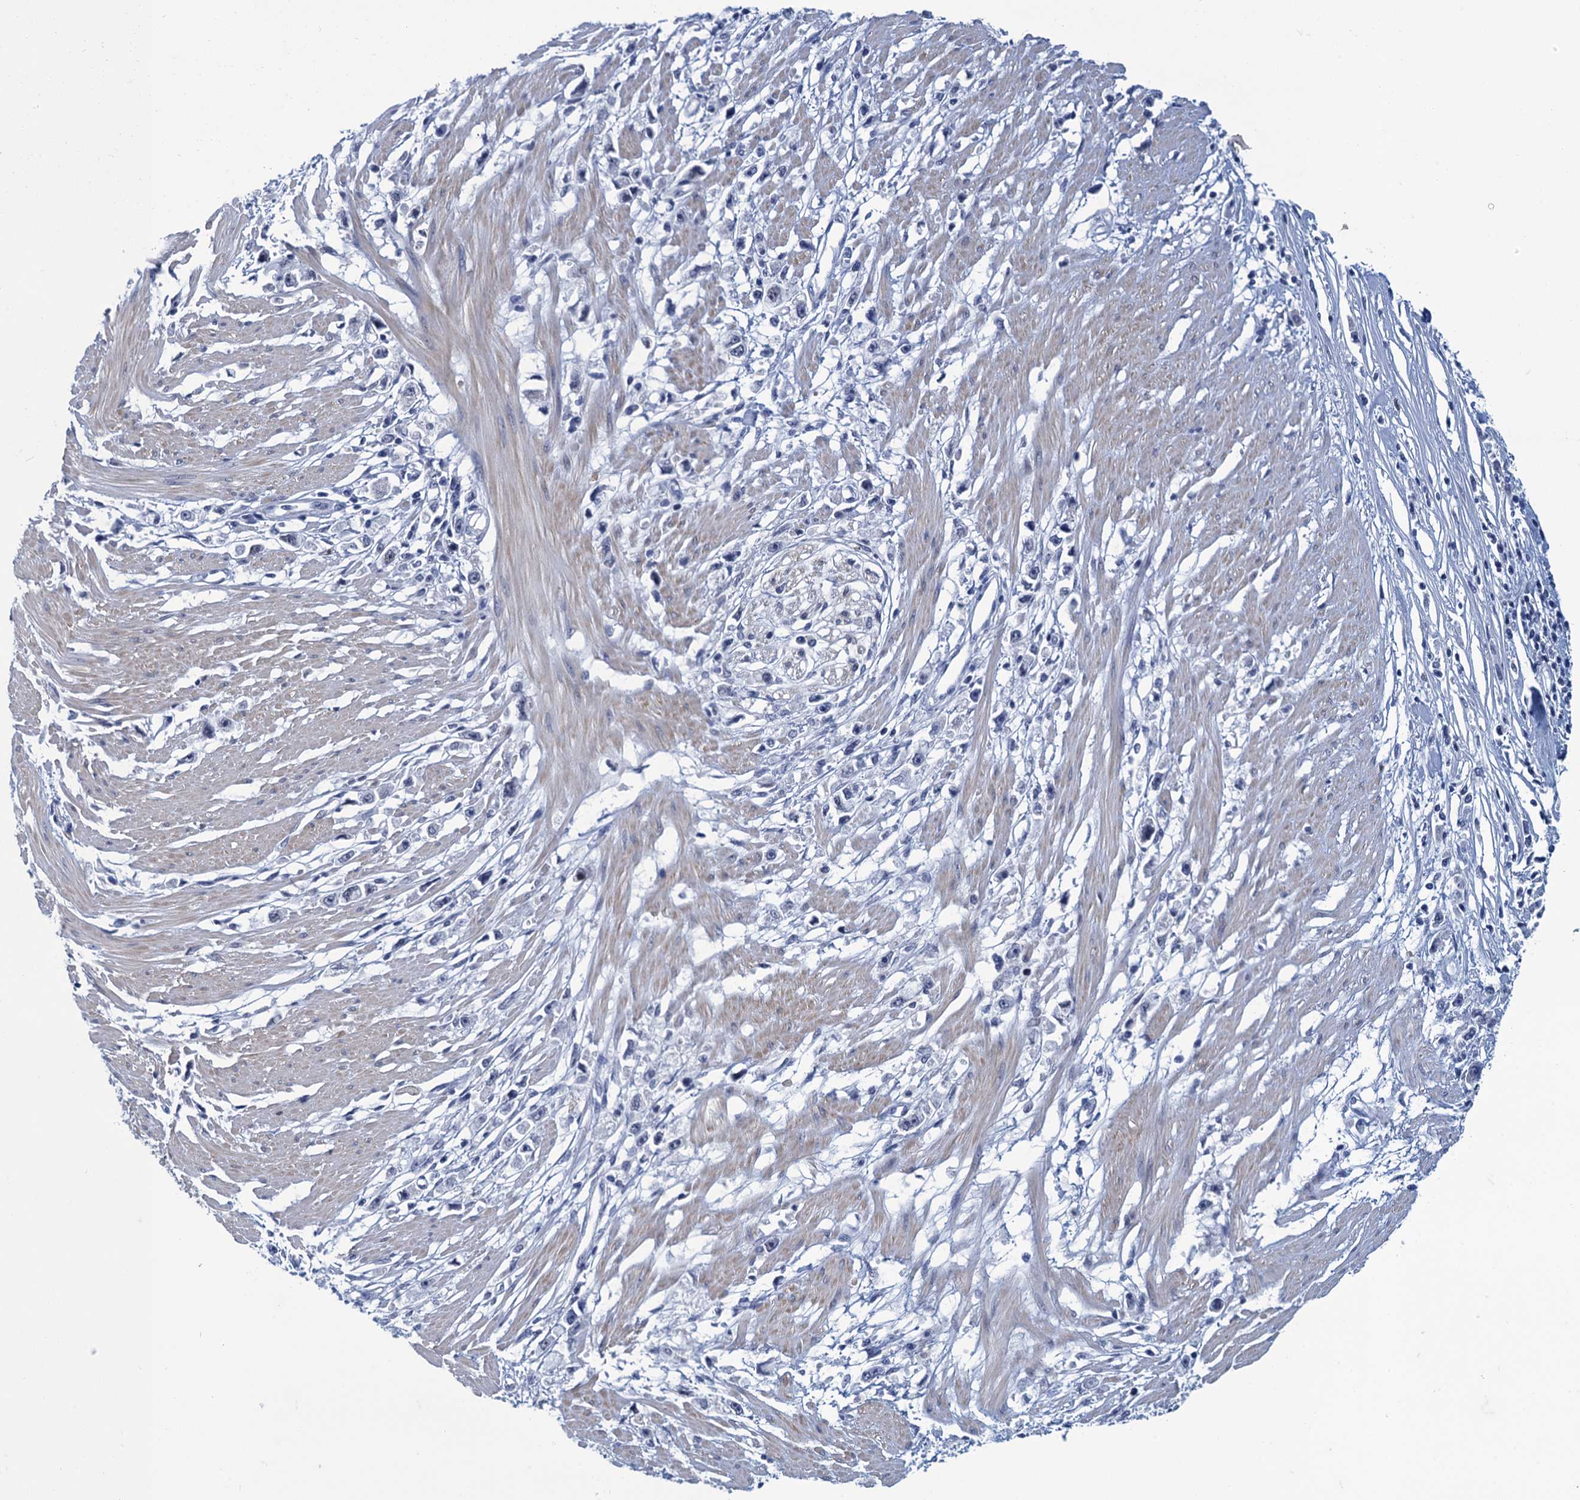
{"staining": {"intensity": "negative", "quantity": "none", "location": "none"}, "tissue": "stomach cancer", "cell_type": "Tumor cells", "image_type": "cancer", "snomed": [{"axis": "morphology", "description": "Adenocarcinoma, NOS"}, {"axis": "topography", "description": "Stomach"}], "caption": "Protein analysis of stomach cancer (adenocarcinoma) exhibits no significant staining in tumor cells. (DAB immunohistochemistry (IHC) with hematoxylin counter stain).", "gene": "GINS3", "patient": {"sex": "female", "age": 59}}